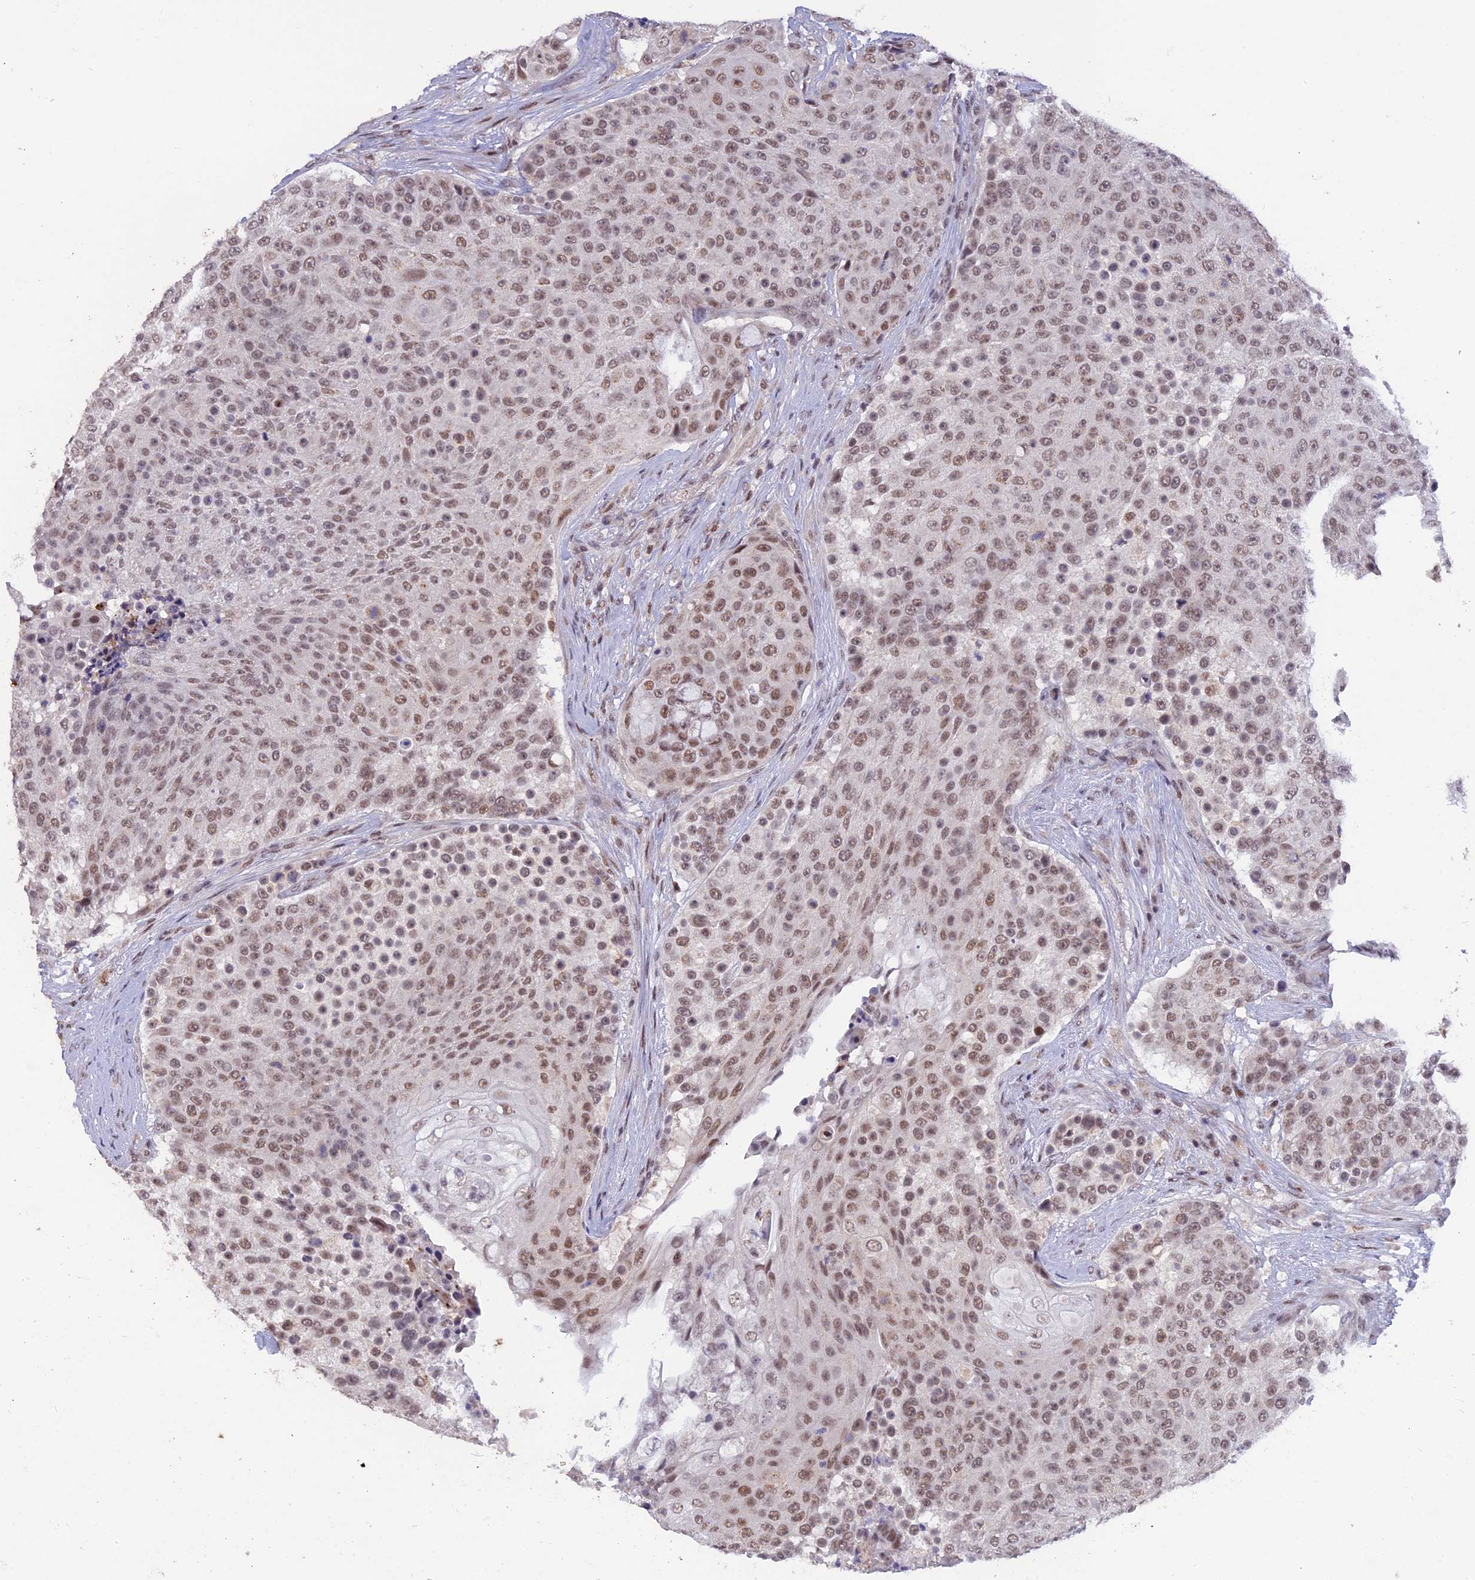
{"staining": {"intensity": "moderate", "quantity": ">75%", "location": "nuclear"}, "tissue": "urothelial cancer", "cell_type": "Tumor cells", "image_type": "cancer", "snomed": [{"axis": "morphology", "description": "Urothelial carcinoma, High grade"}, {"axis": "topography", "description": "Urinary bladder"}], "caption": "Tumor cells demonstrate medium levels of moderate nuclear positivity in approximately >75% of cells in high-grade urothelial carcinoma.", "gene": "POLR2C", "patient": {"sex": "female", "age": 63}}